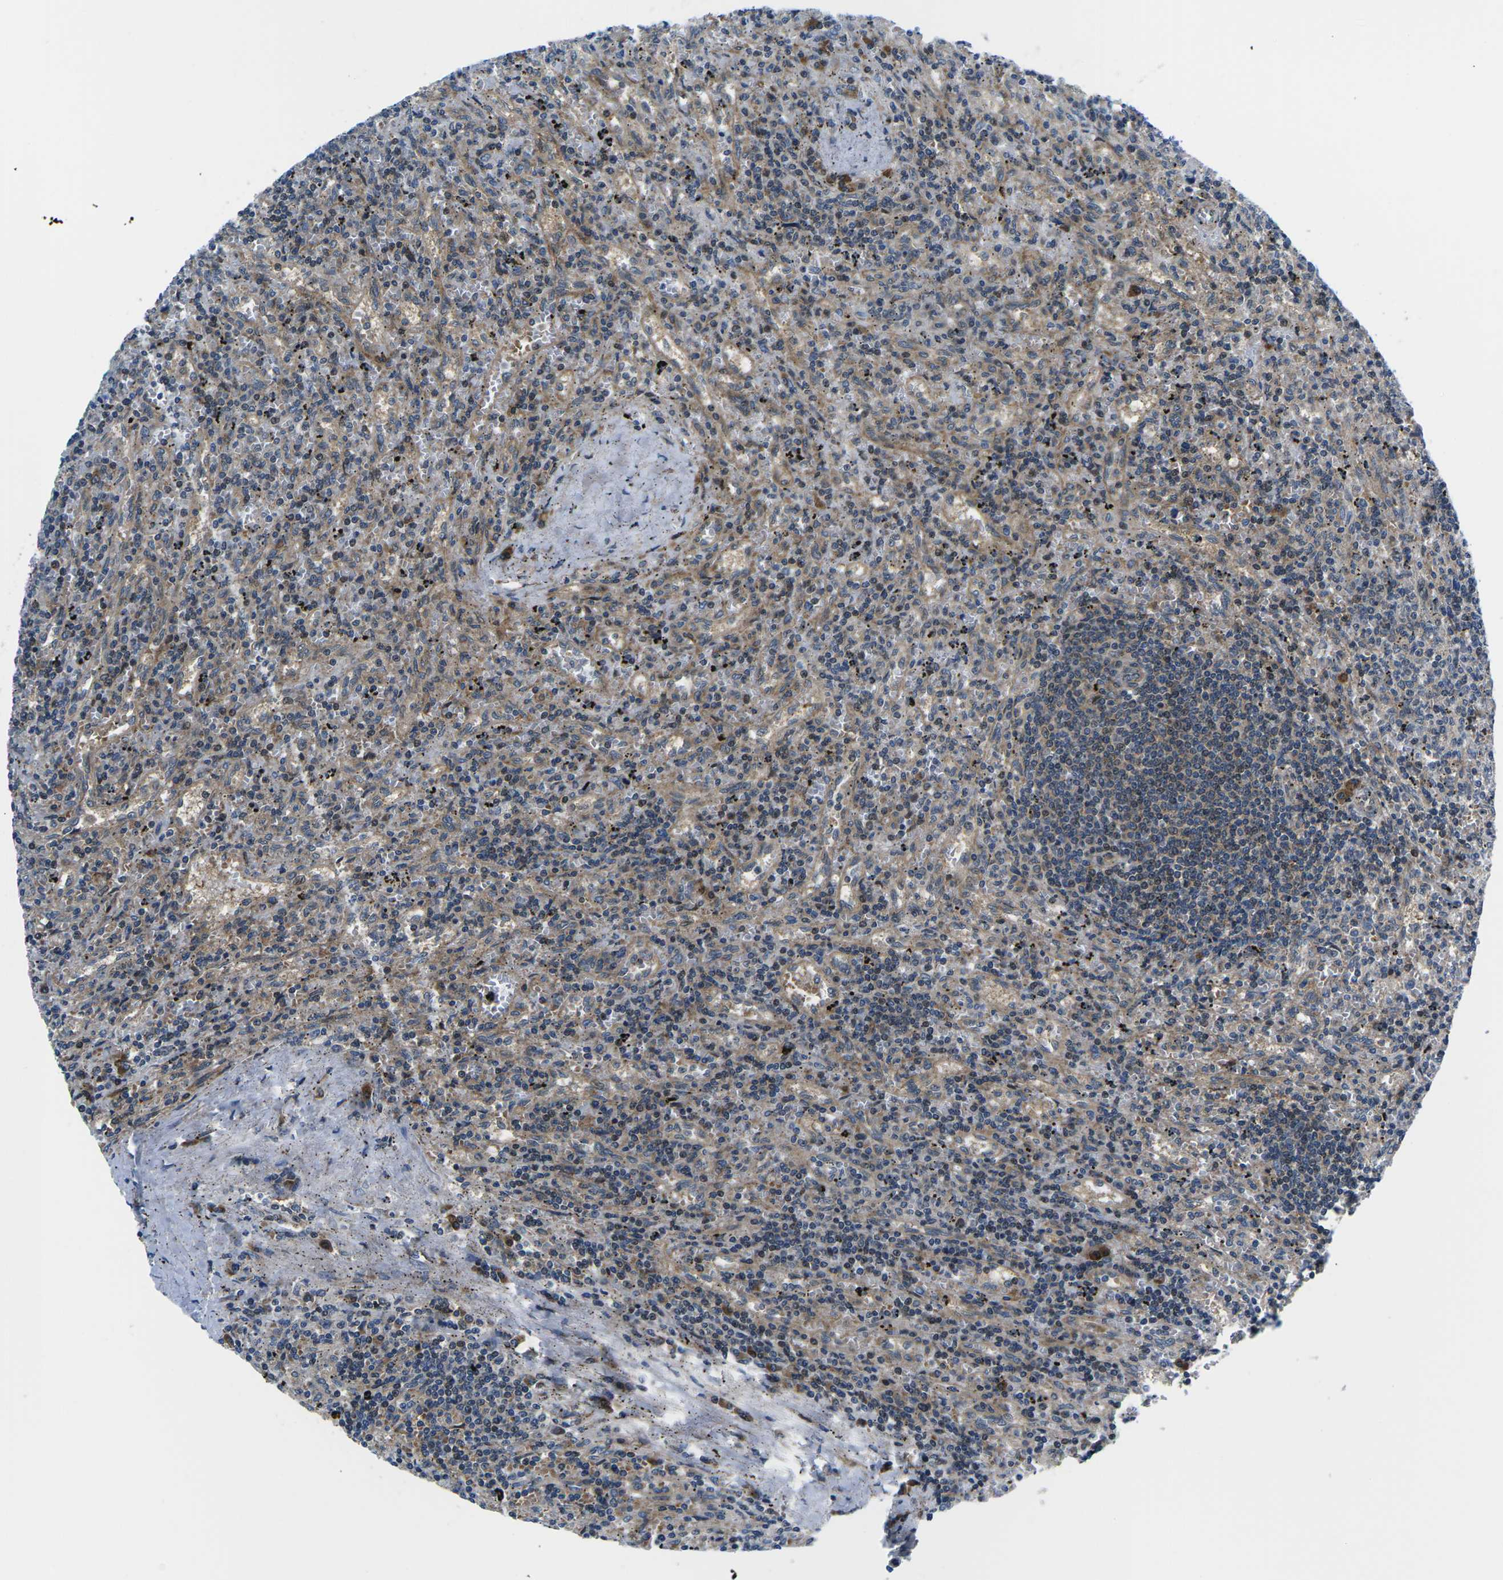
{"staining": {"intensity": "weak", "quantity": "25%-75%", "location": "nuclear"}, "tissue": "lymphoma", "cell_type": "Tumor cells", "image_type": "cancer", "snomed": [{"axis": "morphology", "description": "Malignant lymphoma, non-Hodgkin's type, Low grade"}, {"axis": "topography", "description": "Spleen"}], "caption": "High-magnification brightfield microscopy of low-grade malignant lymphoma, non-Hodgkin's type stained with DAB (3,3'-diaminobenzidine) (brown) and counterstained with hematoxylin (blue). tumor cells exhibit weak nuclear positivity is seen in approximately25%-75% of cells.", "gene": "EIF4E", "patient": {"sex": "male", "age": 76}}